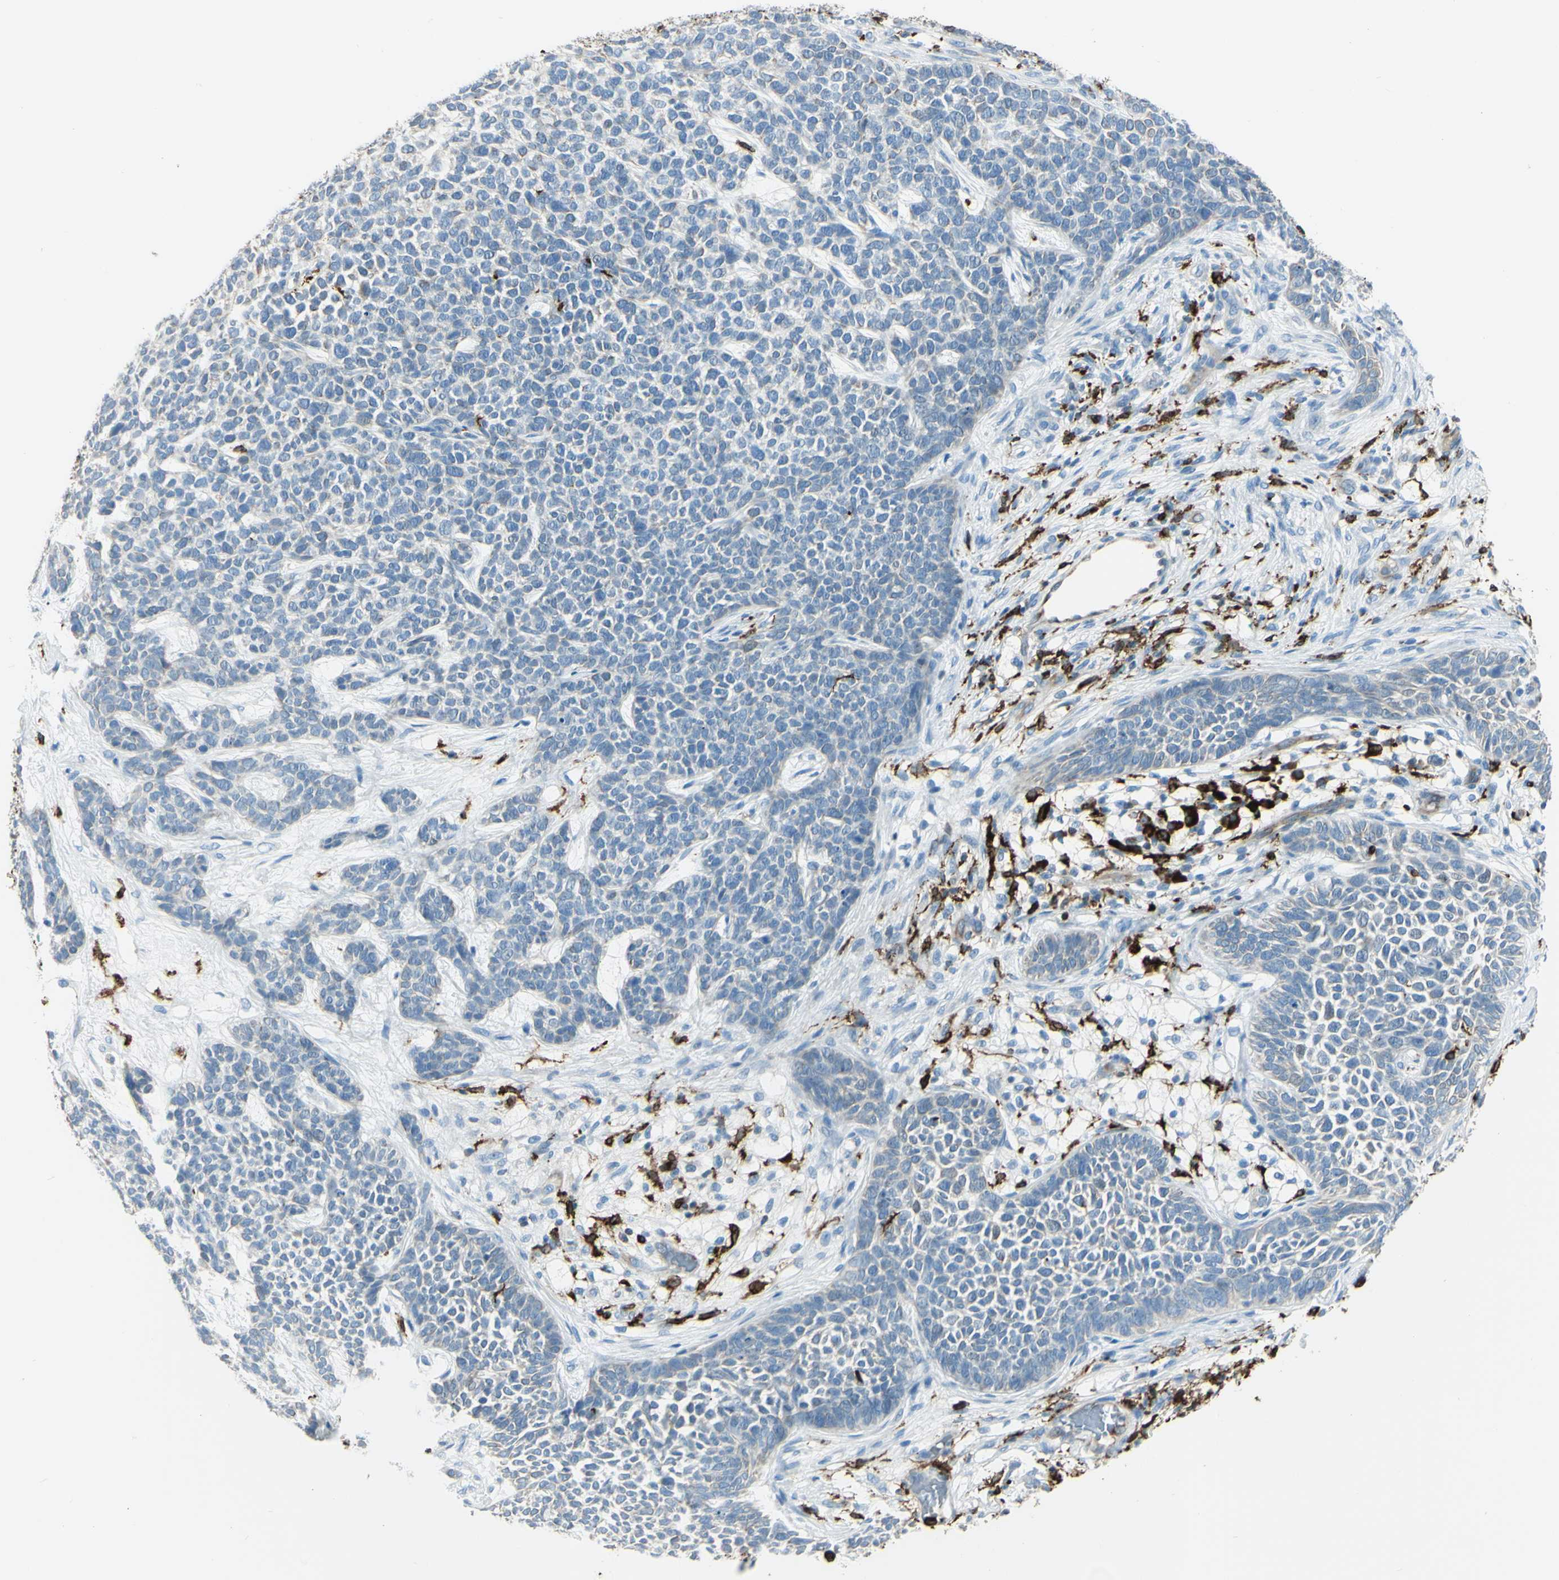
{"staining": {"intensity": "negative", "quantity": "none", "location": "none"}, "tissue": "skin cancer", "cell_type": "Tumor cells", "image_type": "cancer", "snomed": [{"axis": "morphology", "description": "Basal cell carcinoma"}, {"axis": "topography", "description": "Skin"}], "caption": "IHC of human basal cell carcinoma (skin) demonstrates no expression in tumor cells. (DAB IHC with hematoxylin counter stain).", "gene": "CD74", "patient": {"sex": "female", "age": 84}}